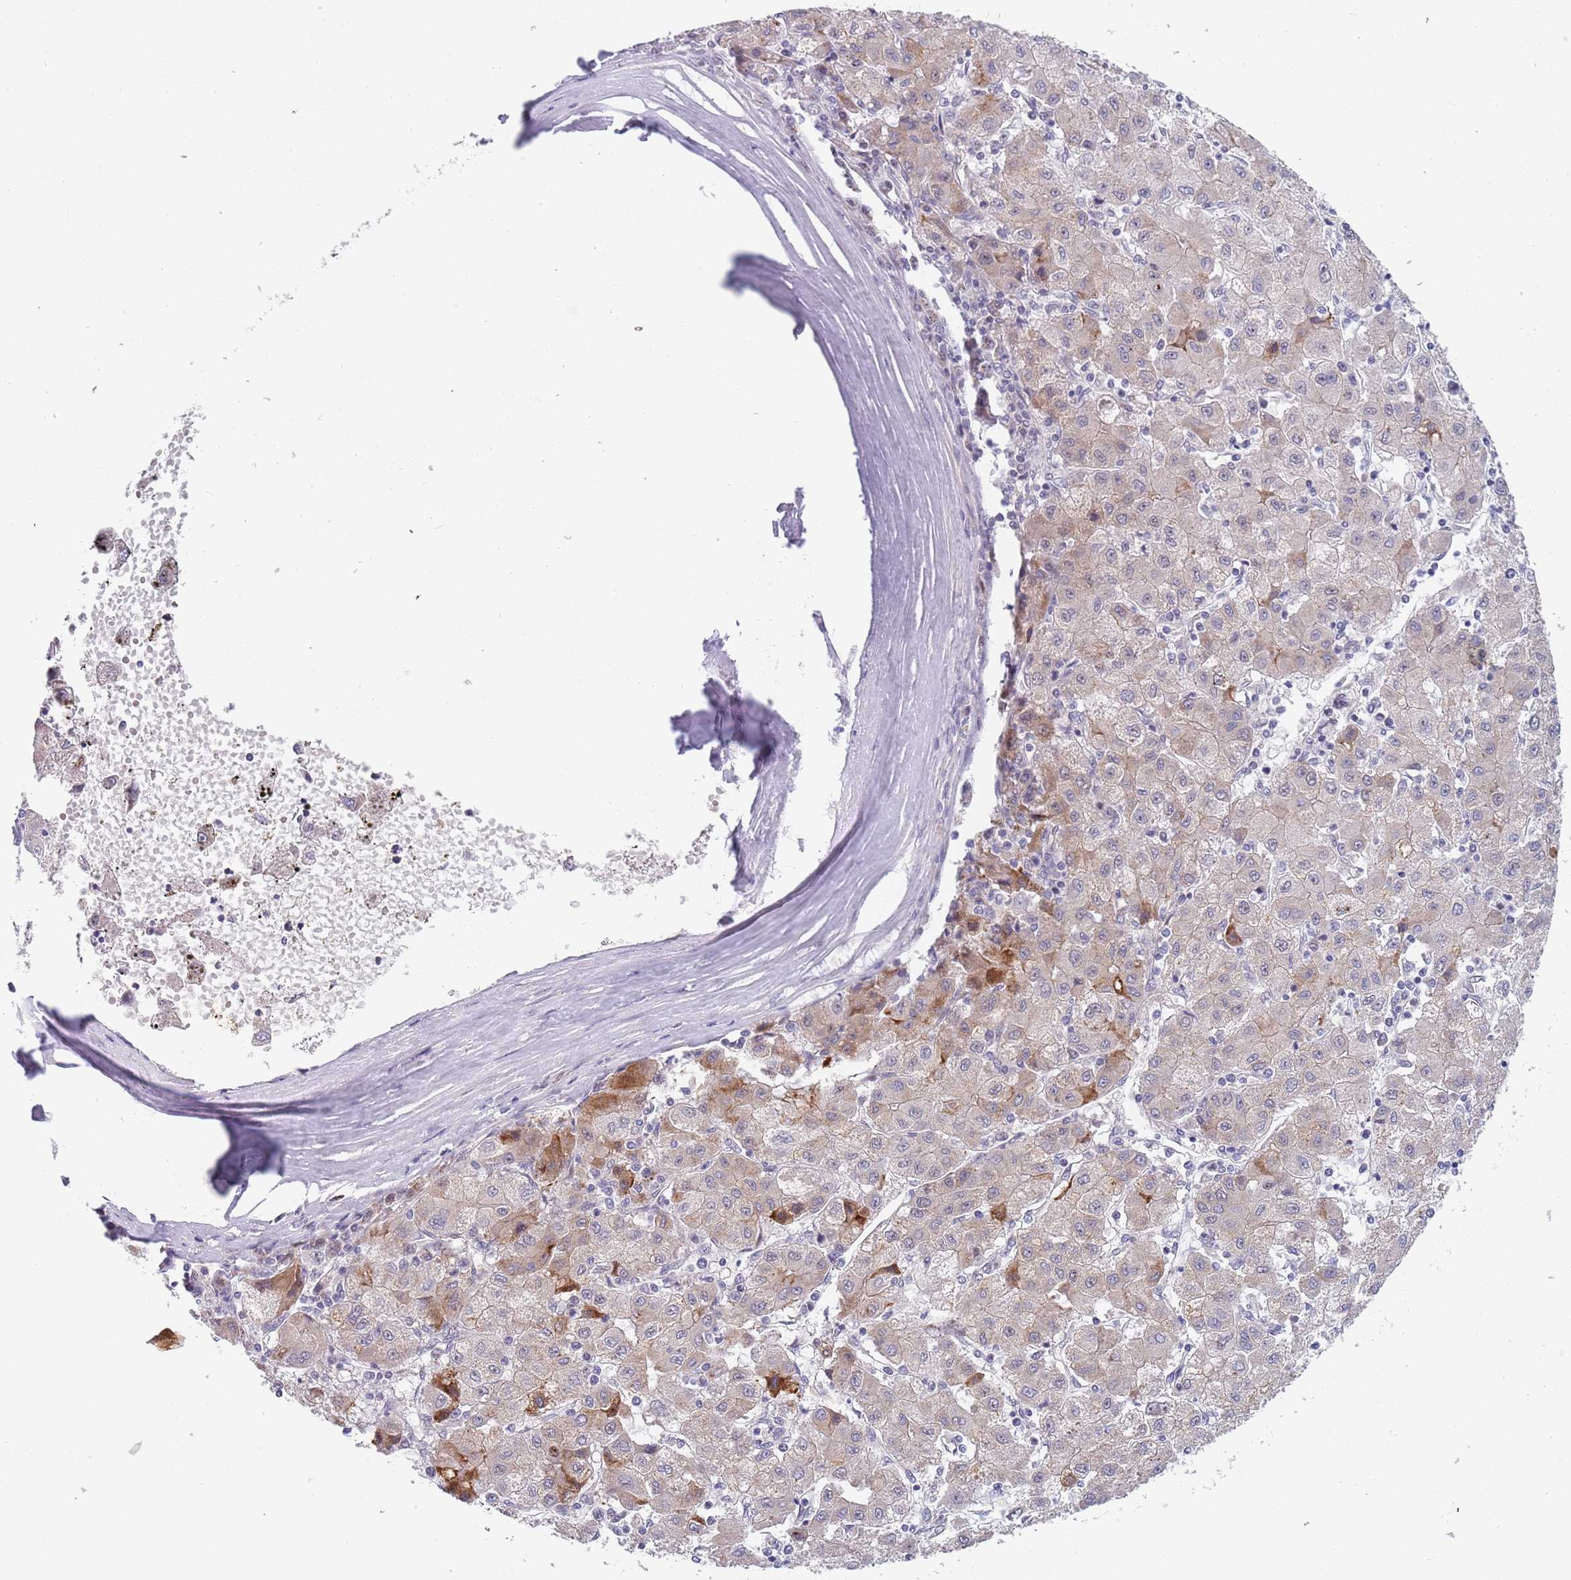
{"staining": {"intensity": "moderate", "quantity": "<25%", "location": "cytoplasmic/membranous"}, "tissue": "liver cancer", "cell_type": "Tumor cells", "image_type": "cancer", "snomed": [{"axis": "morphology", "description": "Carcinoma, Hepatocellular, NOS"}, {"axis": "topography", "description": "Liver"}], "caption": "This micrograph shows hepatocellular carcinoma (liver) stained with immunohistochemistry to label a protein in brown. The cytoplasmic/membranous of tumor cells show moderate positivity for the protein. Nuclei are counter-stained blue.", "gene": "PLCL2", "patient": {"sex": "male", "age": 72}}